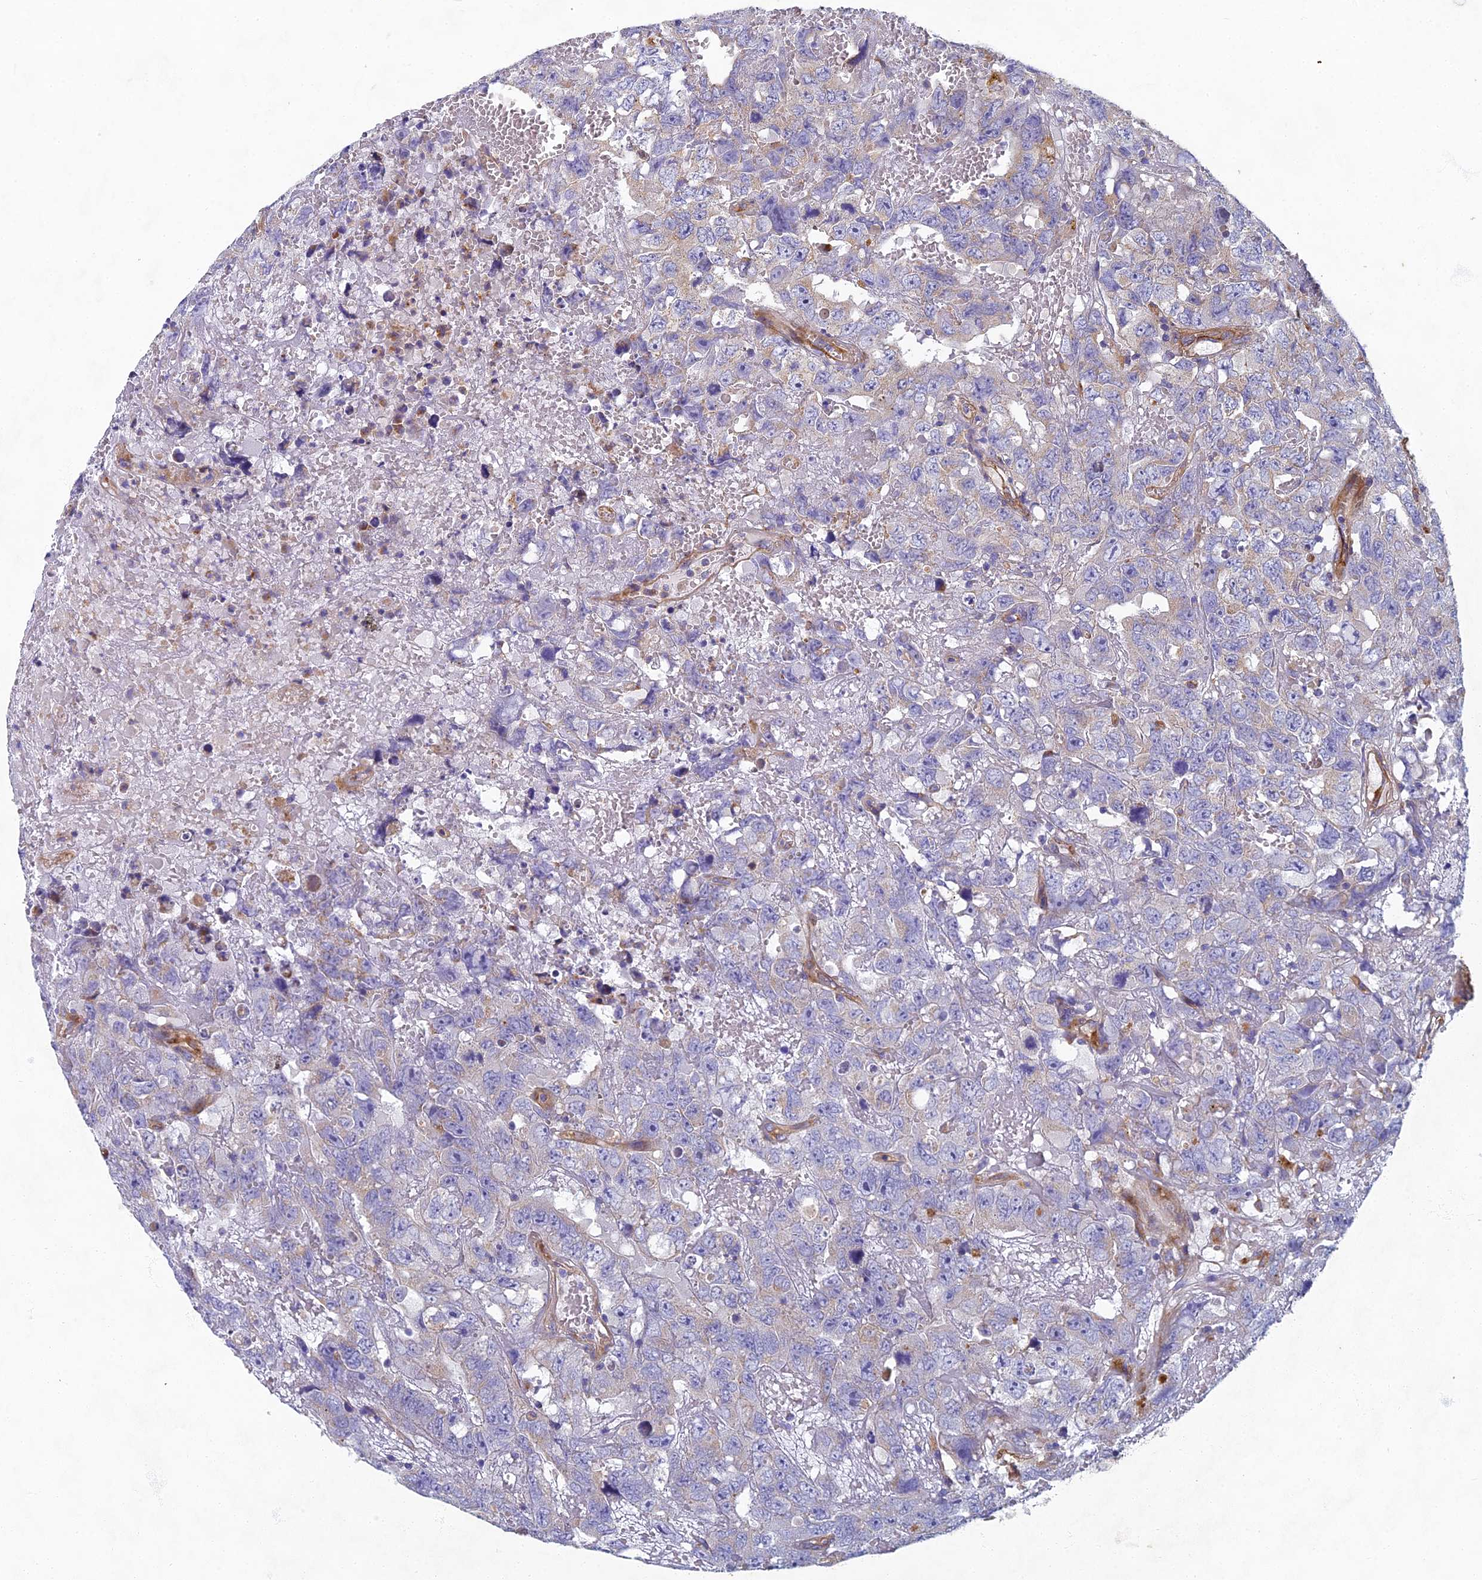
{"staining": {"intensity": "negative", "quantity": "none", "location": "none"}, "tissue": "testis cancer", "cell_type": "Tumor cells", "image_type": "cancer", "snomed": [{"axis": "morphology", "description": "Carcinoma, Embryonal, NOS"}, {"axis": "topography", "description": "Testis"}], "caption": "IHC of testis embryonal carcinoma shows no staining in tumor cells. (Immunohistochemistry (ihc), brightfield microscopy, high magnification).", "gene": "RNASEK", "patient": {"sex": "male", "age": 45}}